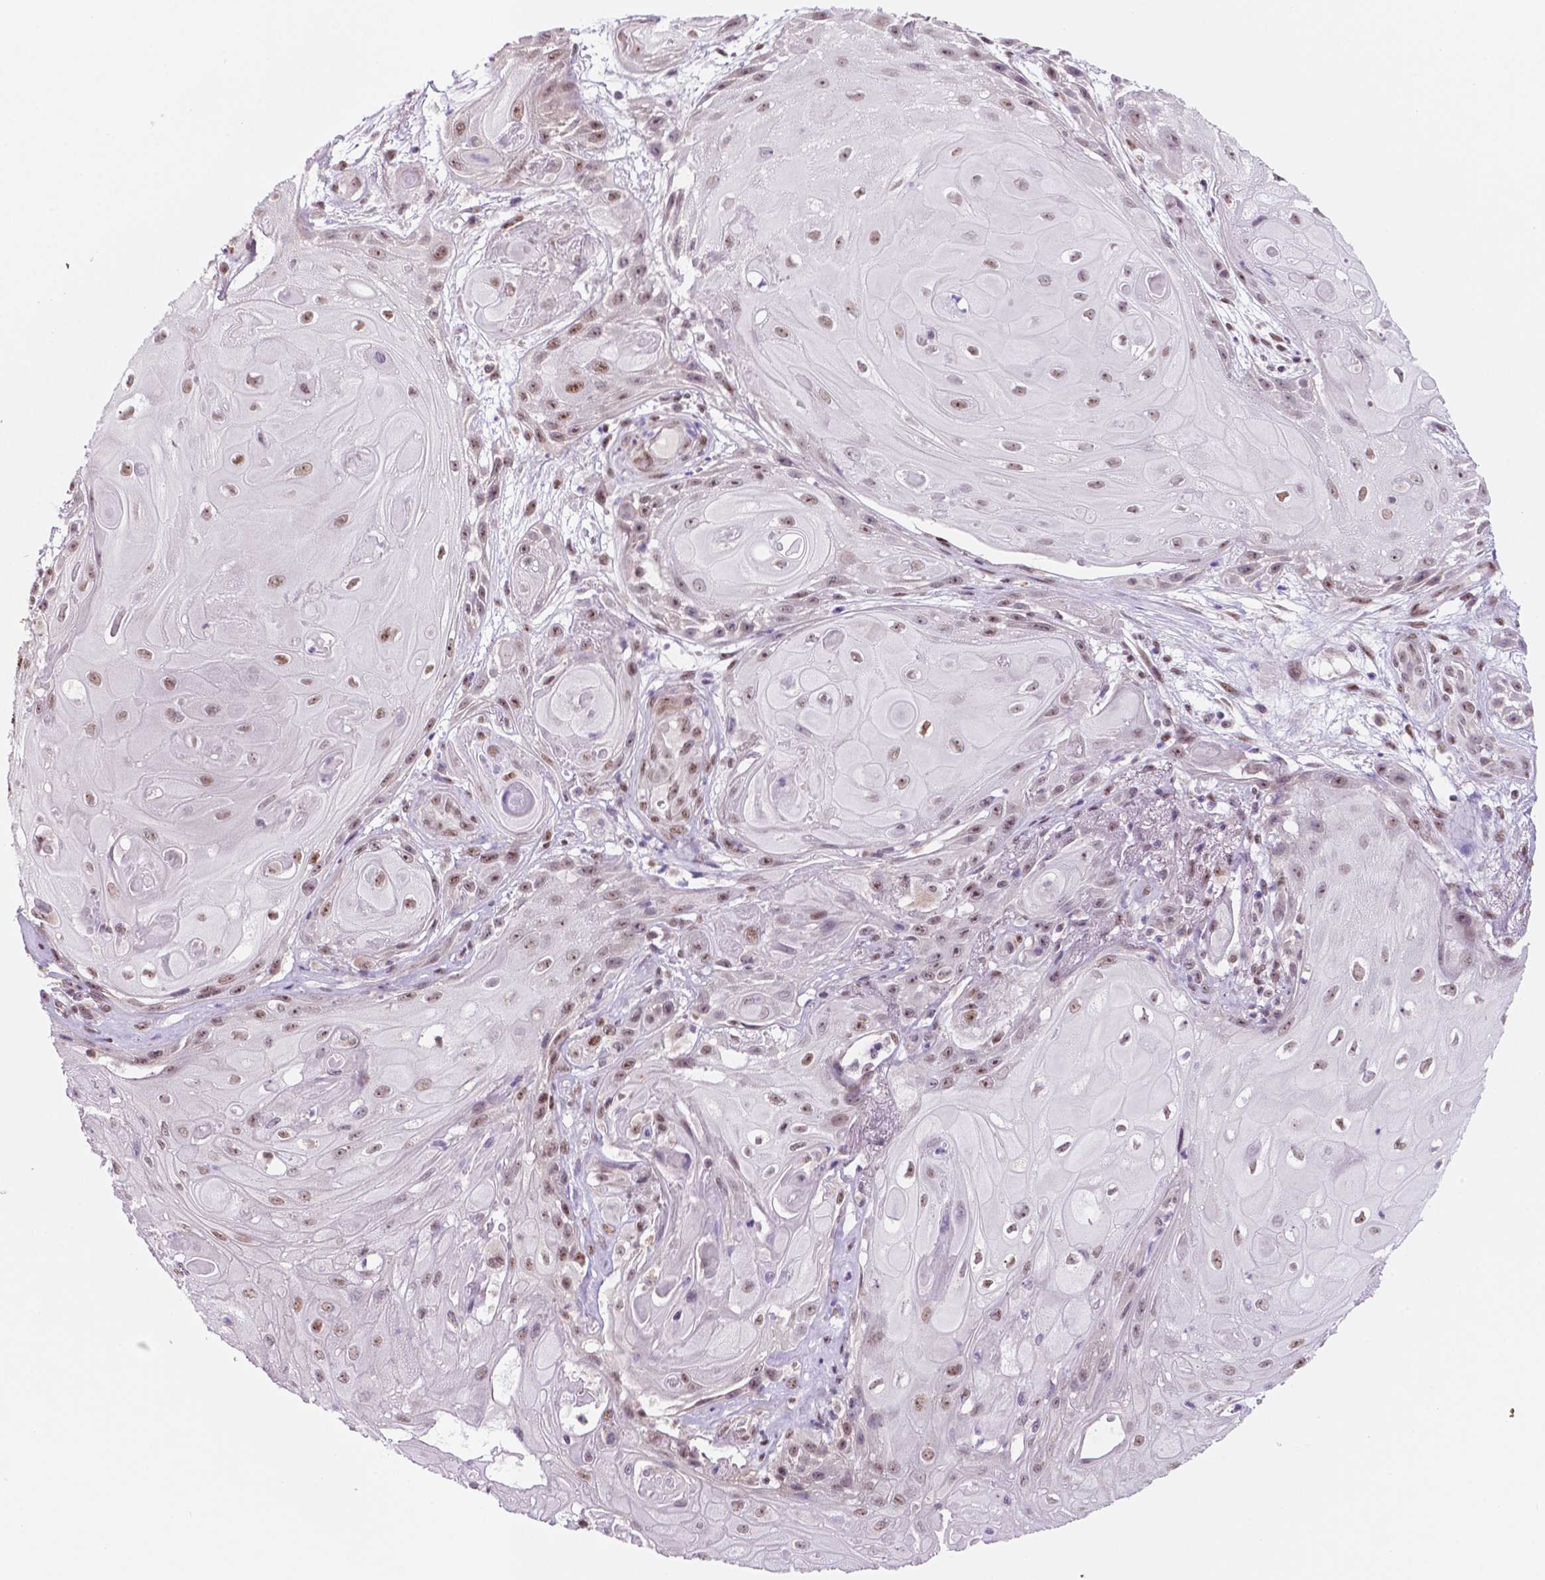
{"staining": {"intensity": "moderate", "quantity": "25%-75%", "location": "nuclear"}, "tissue": "skin cancer", "cell_type": "Tumor cells", "image_type": "cancer", "snomed": [{"axis": "morphology", "description": "Squamous cell carcinoma, NOS"}, {"axis": "topography", "description": "Skin"}], "caption": "Squamous cell carcinoma (skin) stained with DAB (3,3'-diaminobenzidine) immunohistochemistry exhibits medium levels of moderate nuclear expression in about 25%-75% of tumor cells. The protein is stained brown, and the nuclei are stained in blue (DAB IHC with brightfield microscopy, high magnification).", "gene": "C18orf21", "patient": {"sex": "male", "age": 62}}